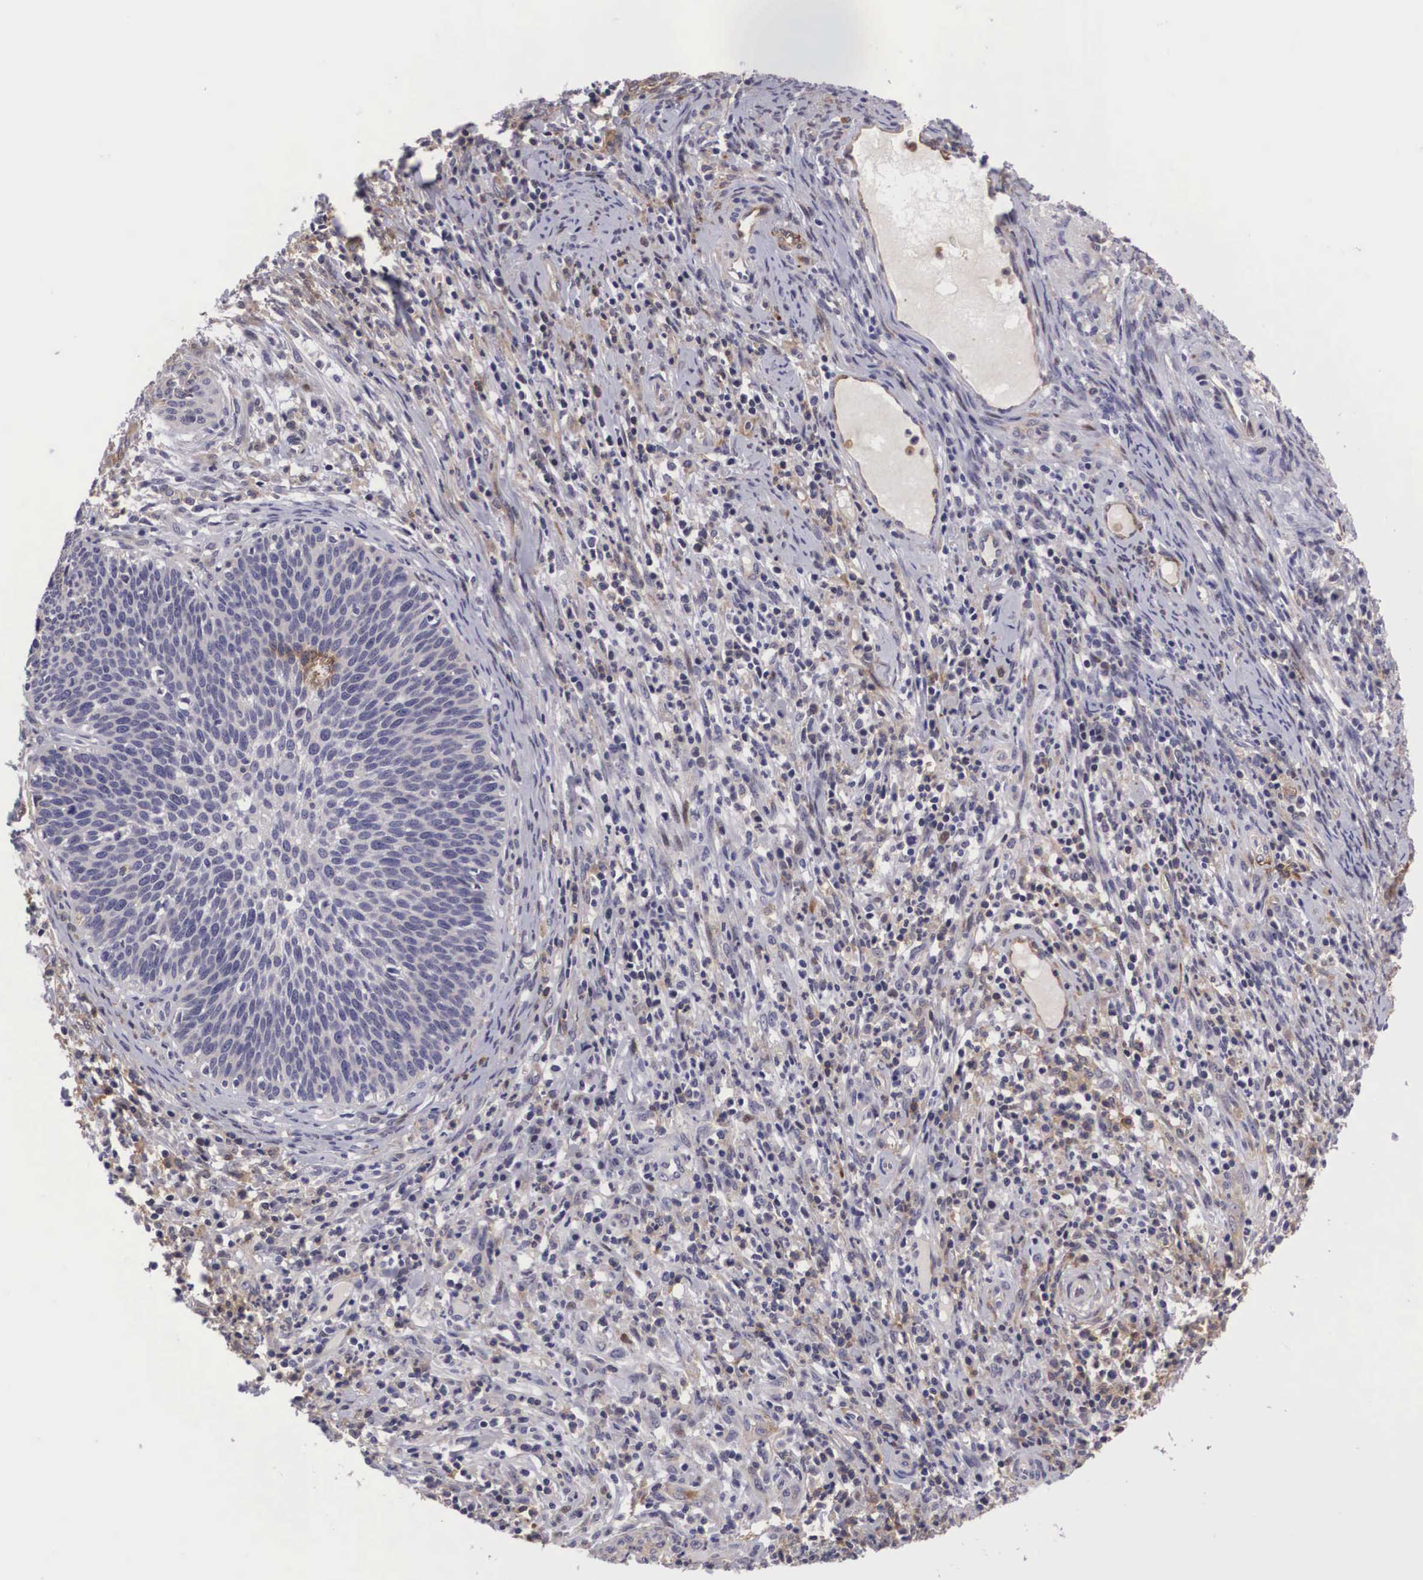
{"staining": {"intensity": "negative", "quantity": "none", "location": "none"}, "tissue": "cervical cancer", "cell_type": "Tumor cells", "image_type": "cancer", "snomed": [{"axis": "morphology", "description": "Squamous cell carcinoma, NOS"}, {"axis": "topography", "description": "Cervix"}], "caption": "This image is of cervical cancer stained with immunohistochemistry to label a protein in brown with the nuclei are counter-stained blue. There is no staining in tumor cells.", "gene": "EMID1", "patient": {"sex": "female", "age": 41}}